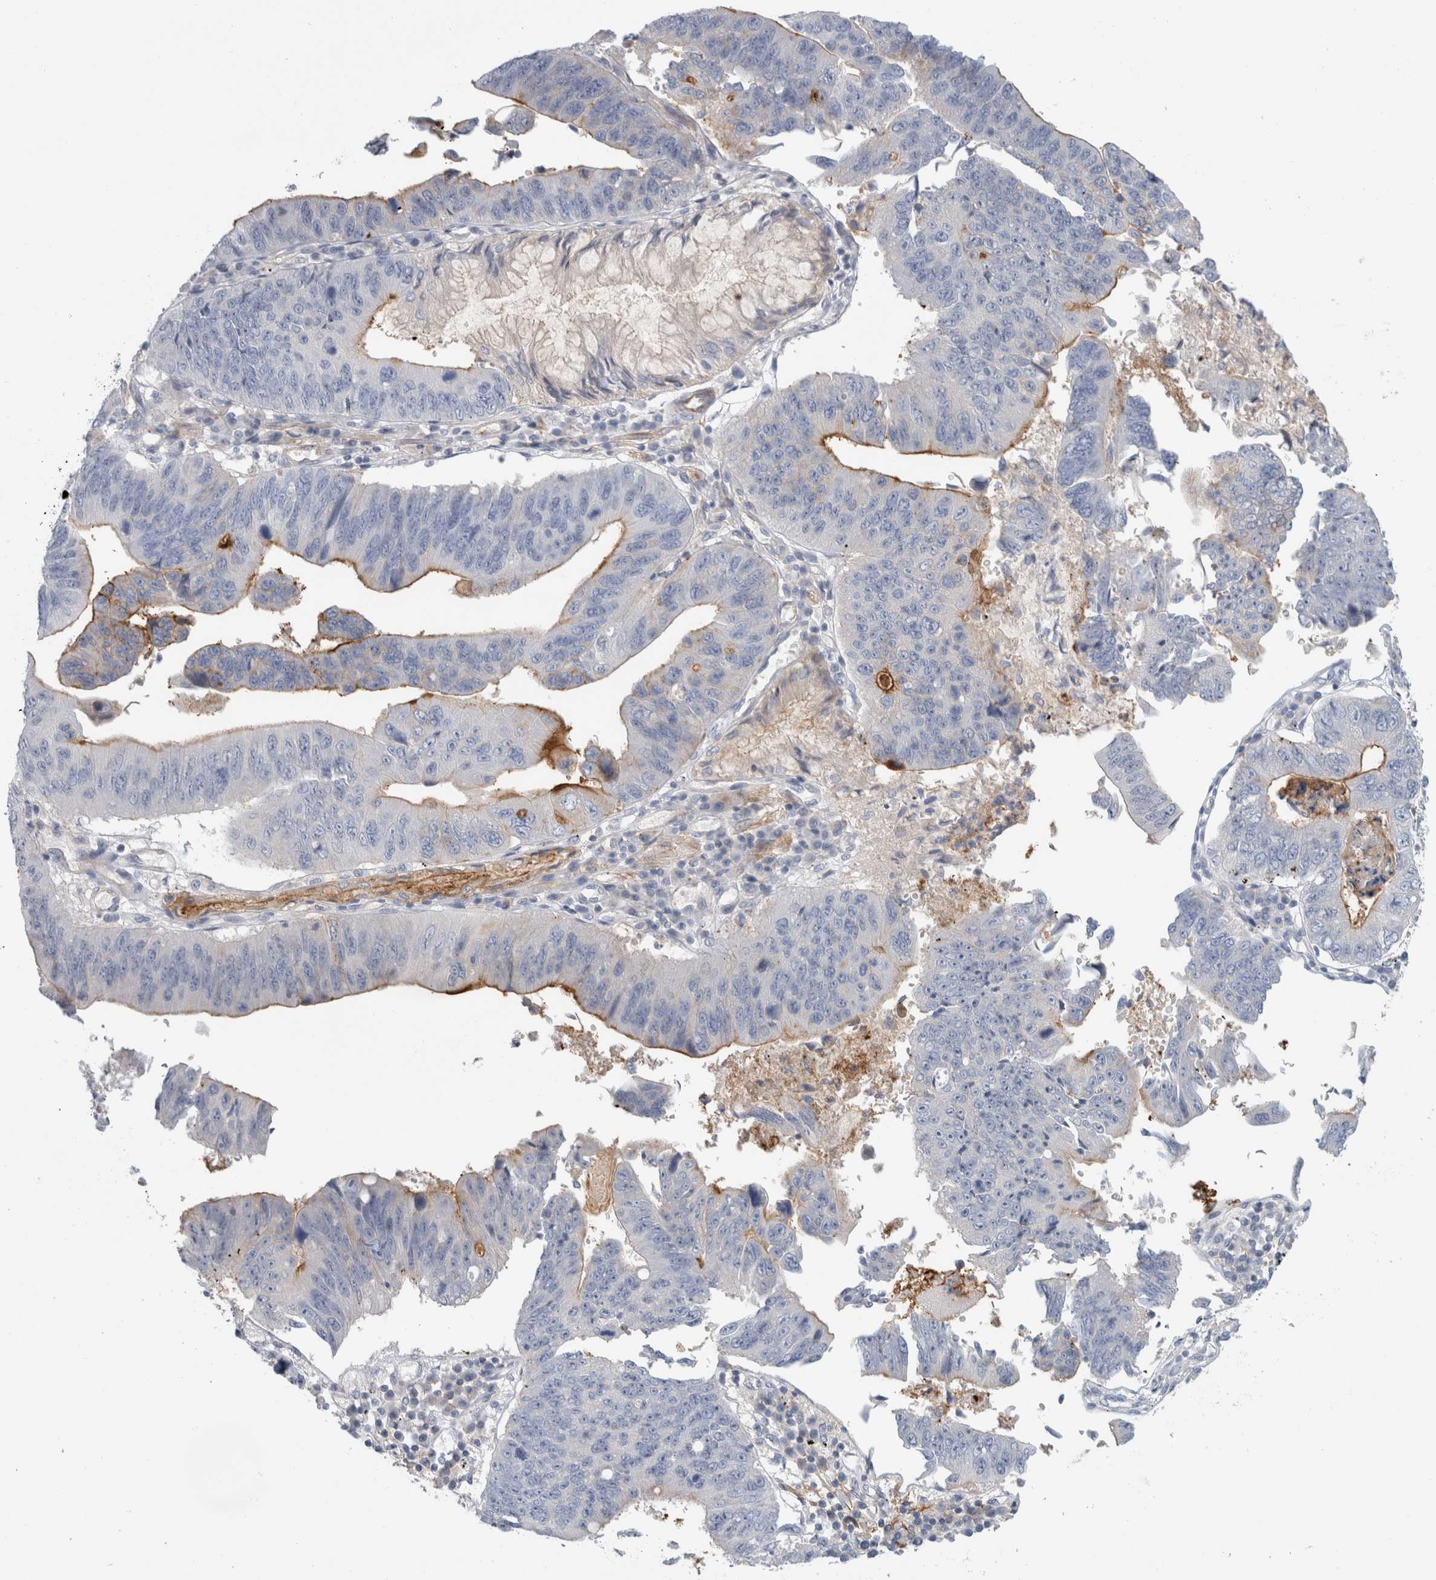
{"staining": {"intensity": "moderate", "quantity": "<25%", "location": "cytoplasmic/membranous"}, "tissue": "stomach cancer", "cell_type": "Tumor cells", "image_type": "cancer", "snomed": [{"axis": "morphology", "description": "Adenocarcinoma, NOS"}, {"axis": "topography", "description": "Stomach"}], "caption": "There is low levels of moderate cytoplasmic/membranous positivity in tumor cells of stomach cancer (adenocarcinoma), as demonstrated by immunohistochemical staining (brown color).", "gene": "CD55", "patient": {"sex": "male", "age": 59}}